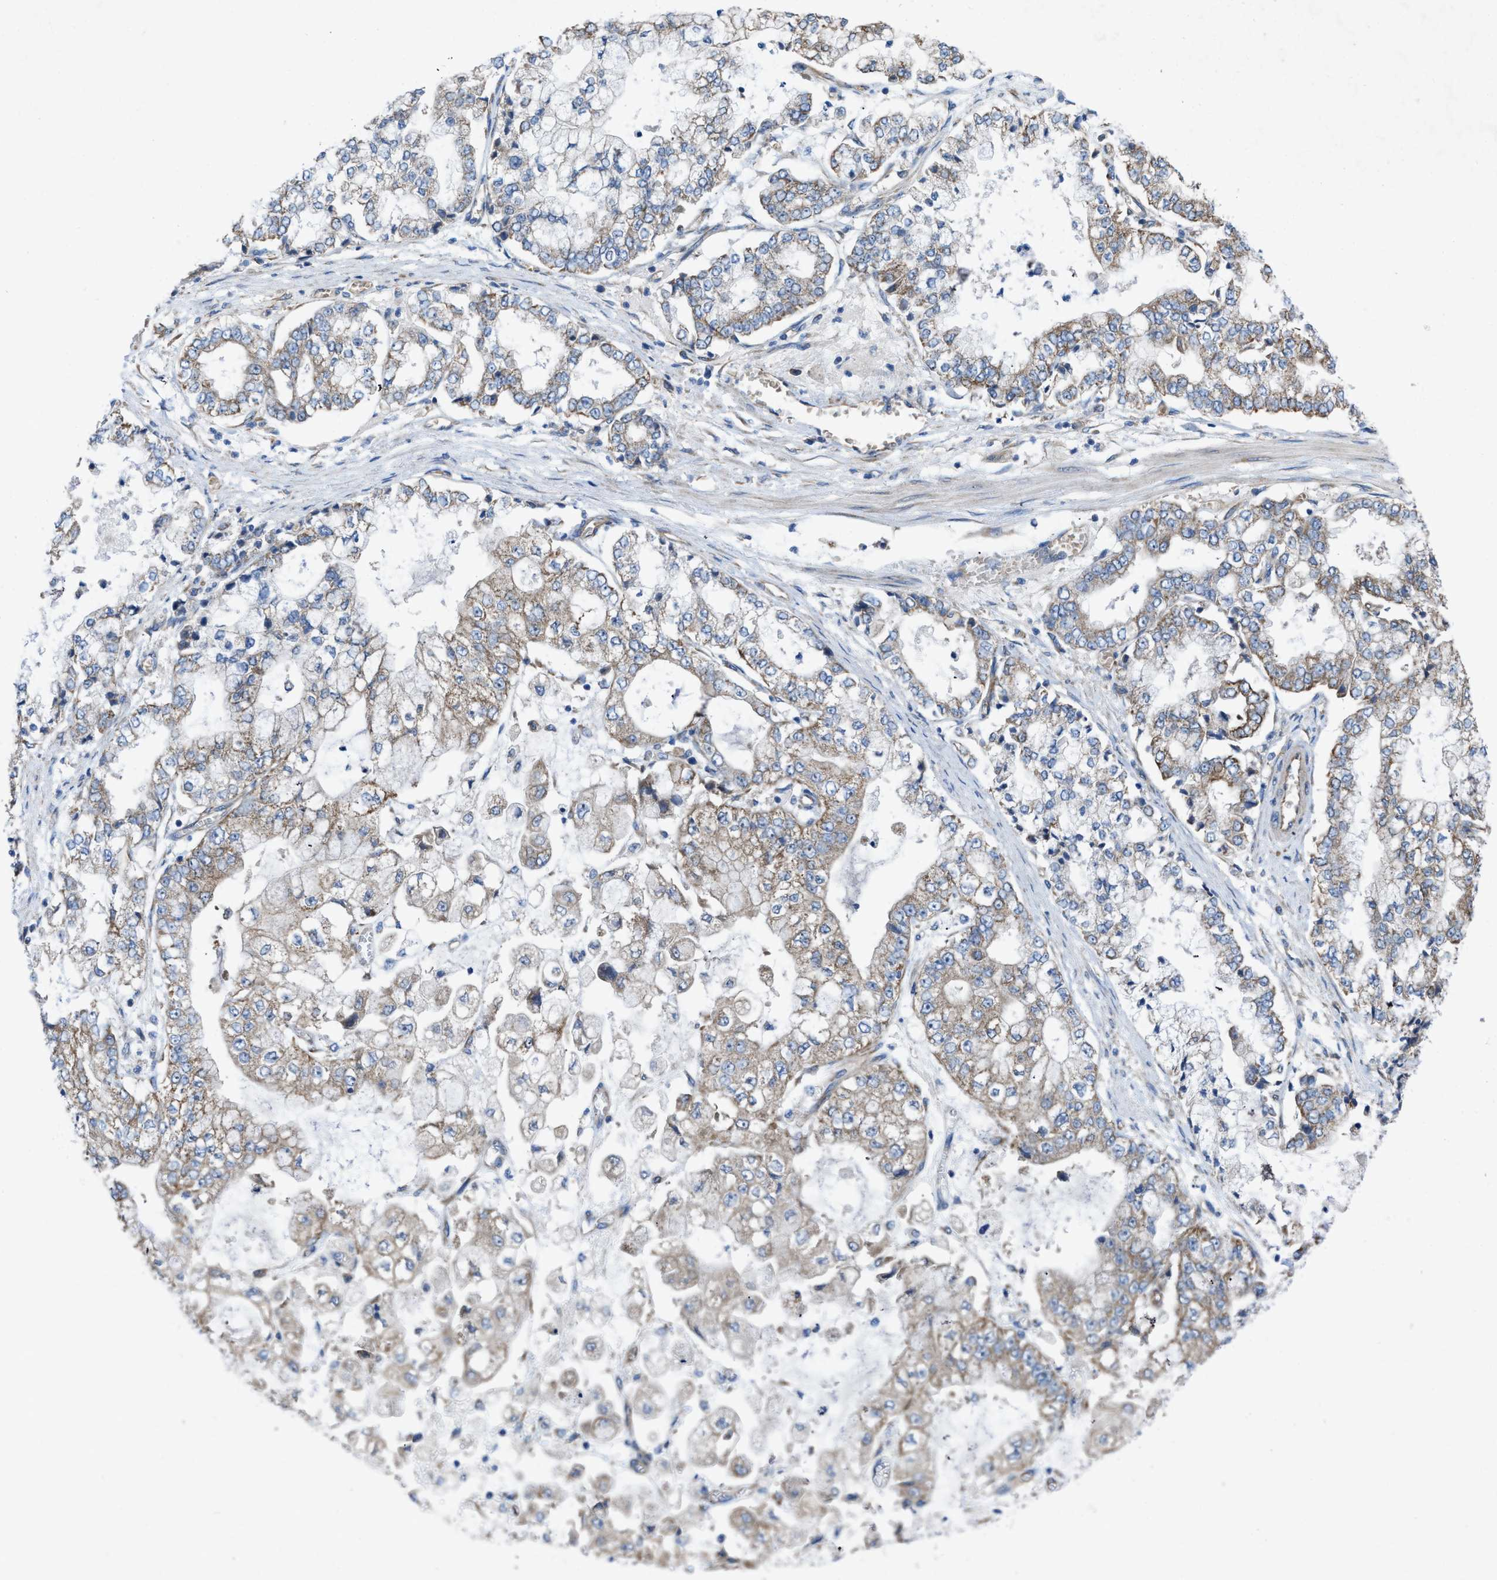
{"staining": {"intensity": "weak", "quantity": ">75%", "location": "cytoplasmic/membranous"}, "tissue": "stomach cancer", "cell_type": "Tumor cells", "image_type": "cancer", "snomed": [{"axis": "morphology", "description": "Adenocarcinoma, NOS"}, {"axis": "topography", "description": "Stomach"}], "caption": "High-magnification brightfield microscopy of stomach cancer stained with DAB (3,3'-diaminobenzidine) (brown) and counterstained with hematoxylin (blue). tumor cells exhibit weak cytoplasmic/membranous staining is identified in about>75% of cells.", "gene": "DOLPP1", "patient": {"sex": "male", "age": 76}}